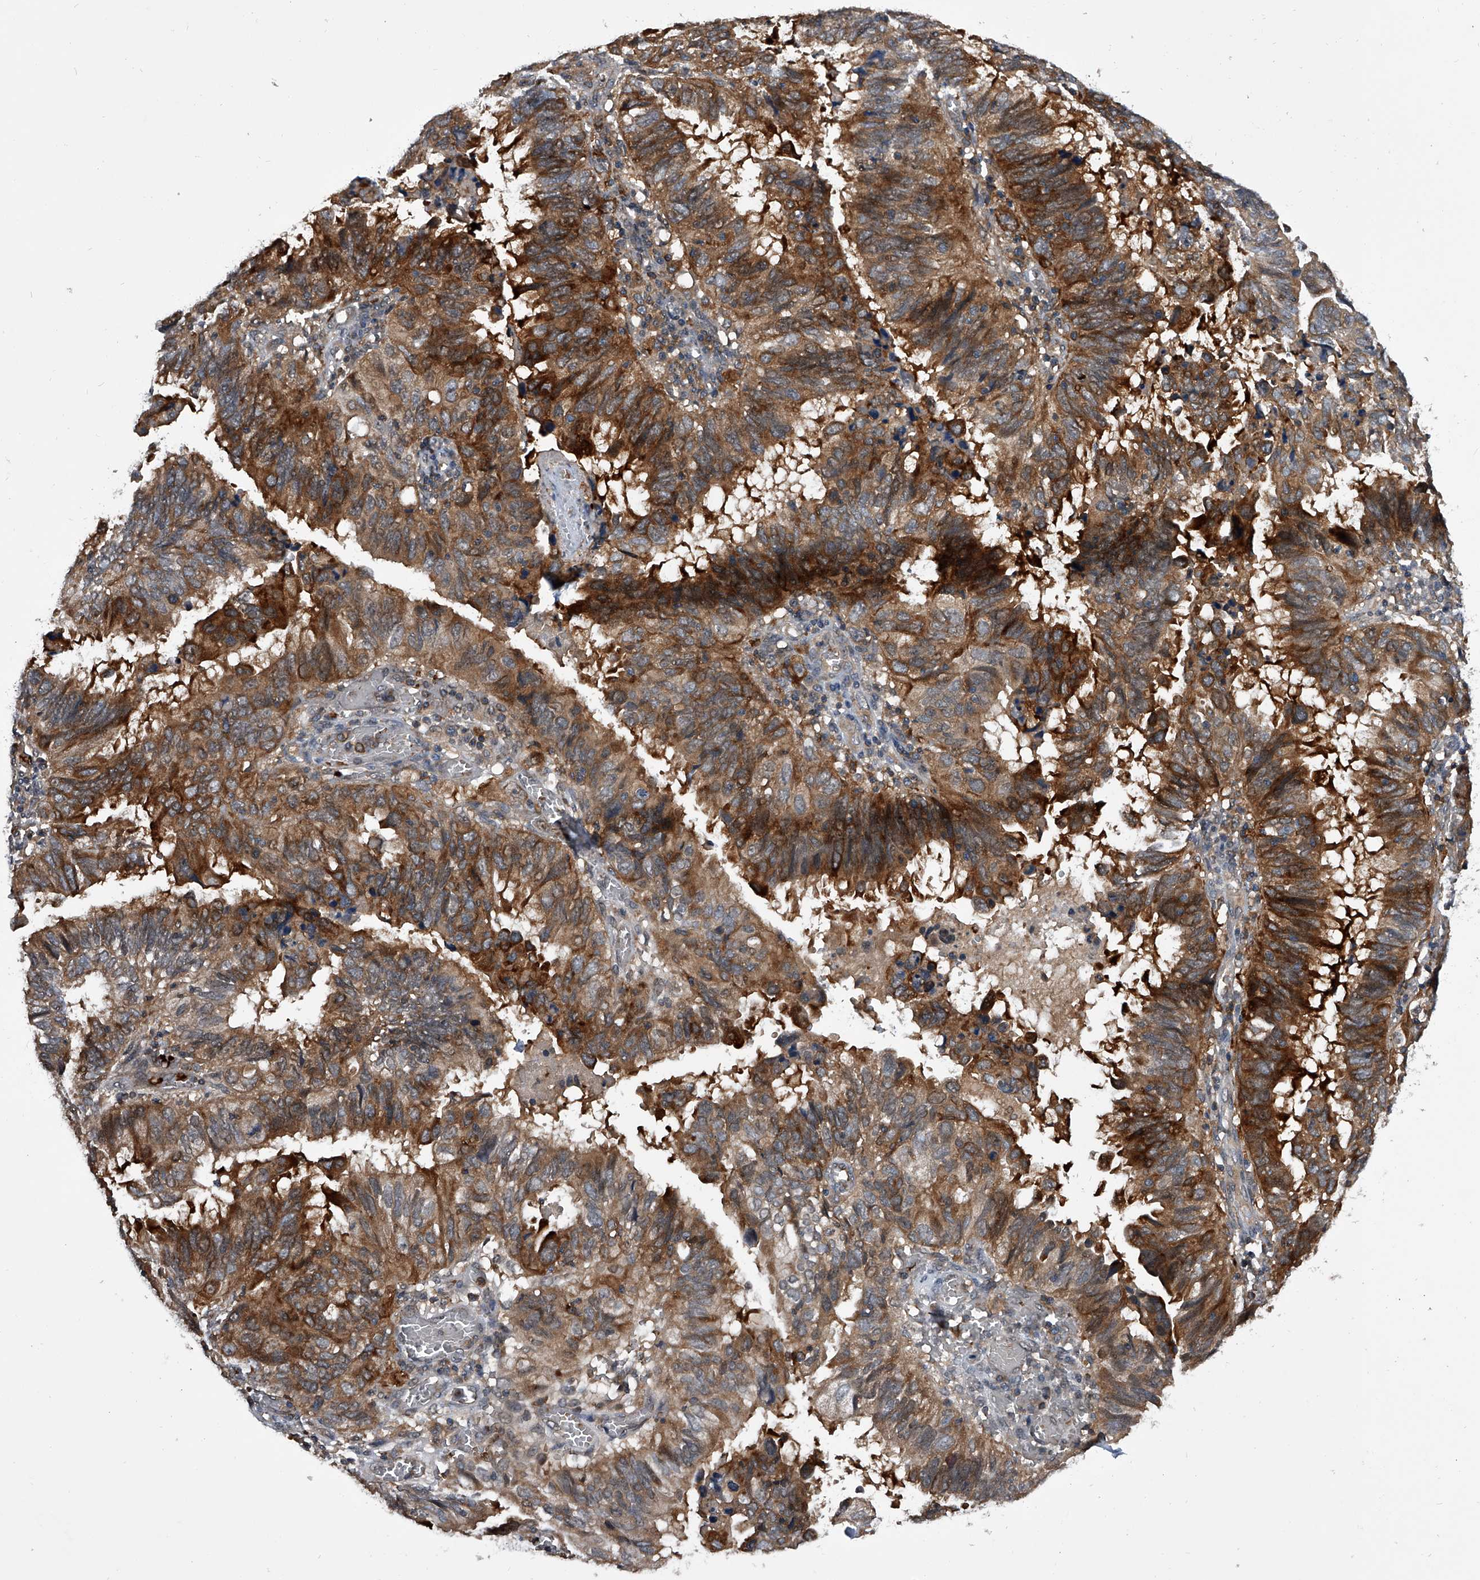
{"staining": {"intensity": "strong", "quantity": "25%-75%", "location": "cytoplasmic/membranous"}, "tissue": "endometrial cancer", "cell_type": "Tumor cells", "image_type": "cancer", "snomed": [{"axis": "morphology", "description": "Adenocarcinoma, NOS"}, {"axis": "topography", "description": "Uterus"}], "caption": "Protein expression by immunohistochemistry (IHC) displays strong cytoplasmic/membranous staining in about 25%-75% of tumor cells in endometrial adenocarcinoma.", "gene": "ZNF30", "patient": {"sex": "female", "age": 77}}